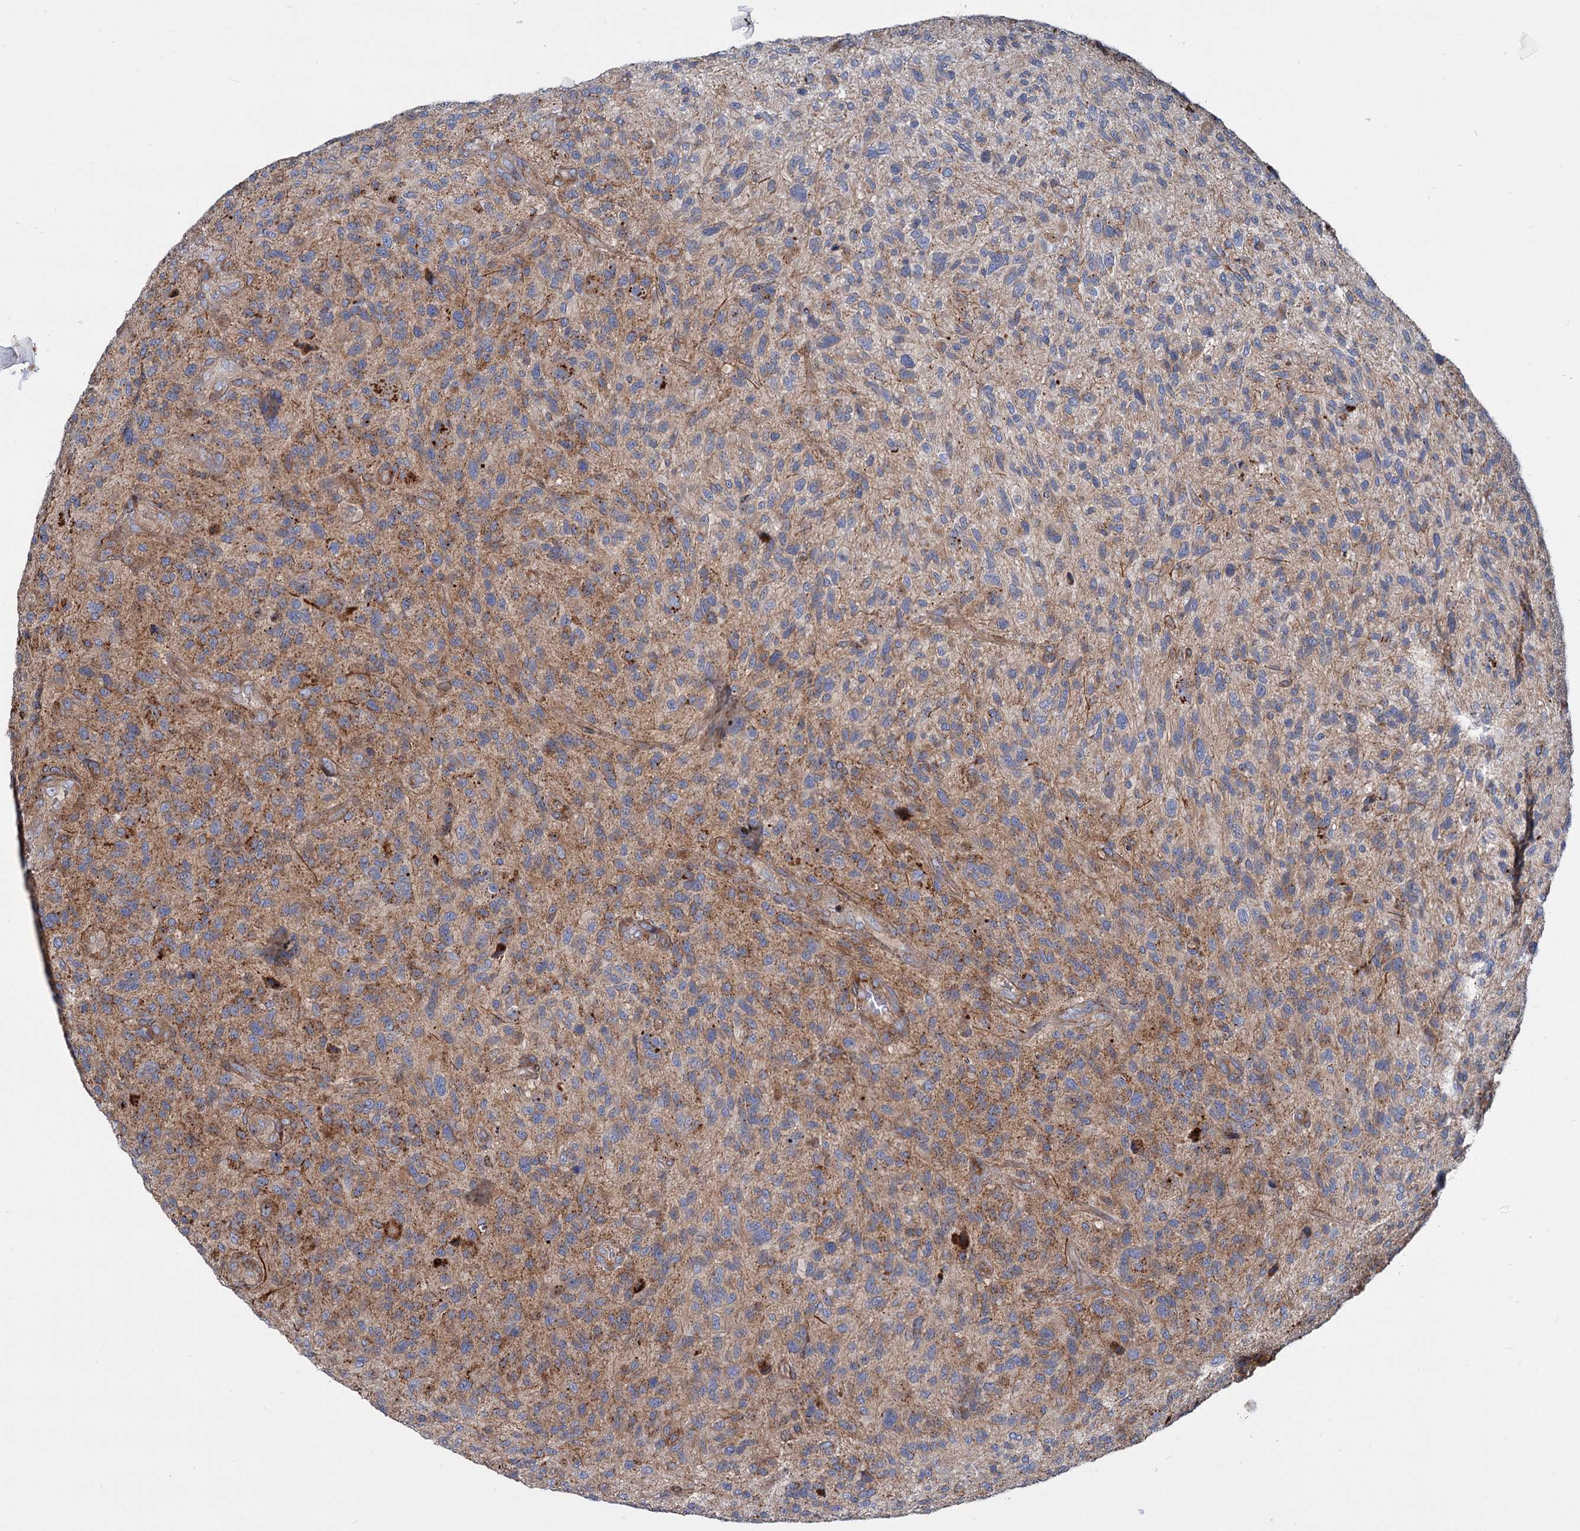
{"staining": {"intensity": "weak", "quantity": "25%-75%", "location": "cytoplasmic/membranous"}, "tissue": "glioma", "cell_type": "Tumor cells", "image_type": "cancer", "snomed": [{"axis": "morphology", "description": "Glioma, malignant, High grade"}, {"axis": "topography", "description": "Brain"}], "caption": "Malignant glioma (high-grade) tissue exhibits weak cytoplasmic/membranous staining in about 25%-75% of tumor cells Nuclei are stained in blue.", "gene": "PSEN1", "patient": {"sex": "male", "age": 47}}